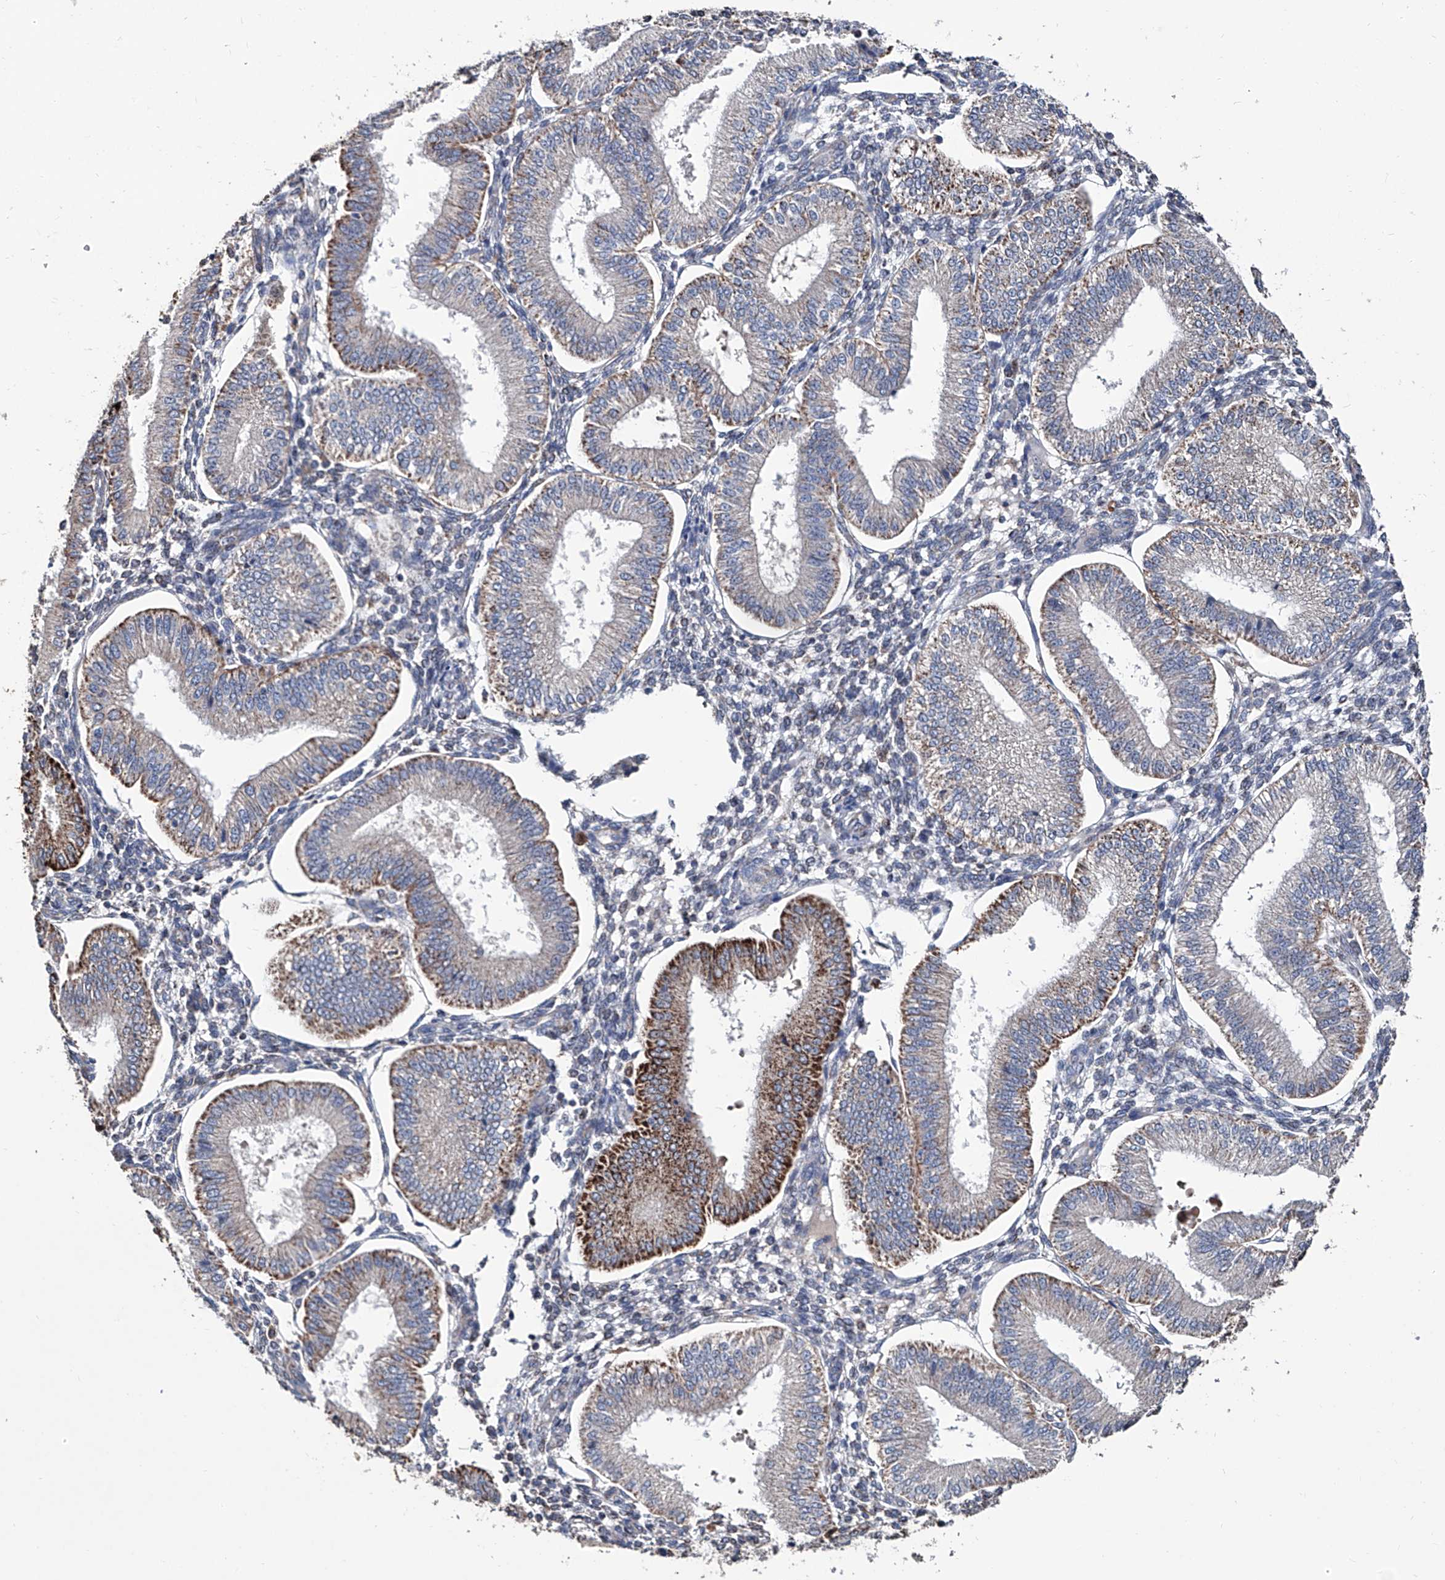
{"staining": {"intensity": "moderate", "quantity": "<25%", "location": "cytoplasmic/membranous"}, "tissue": "endometrium", "cell_type": "Cells in endometrial stroma", "image_type": "normal", "snomed": [{"axis": "morphology", "description": "Normal tissue, NOS"}, {"axis": "topography", "description": "Endometrium"}], "caption": "Moderate cytoplasmic/membranous positivity is seen in about <25% of cells in endometrial stroma in unremarkable endometrium. The staining was performed using DAB to visualize the protein expression in brown, while the nuclei were stained in blue with hematoxylin (Magnification: 20x).", "gene": "NHS", "patient": {"sex": "female", "age": 39}}